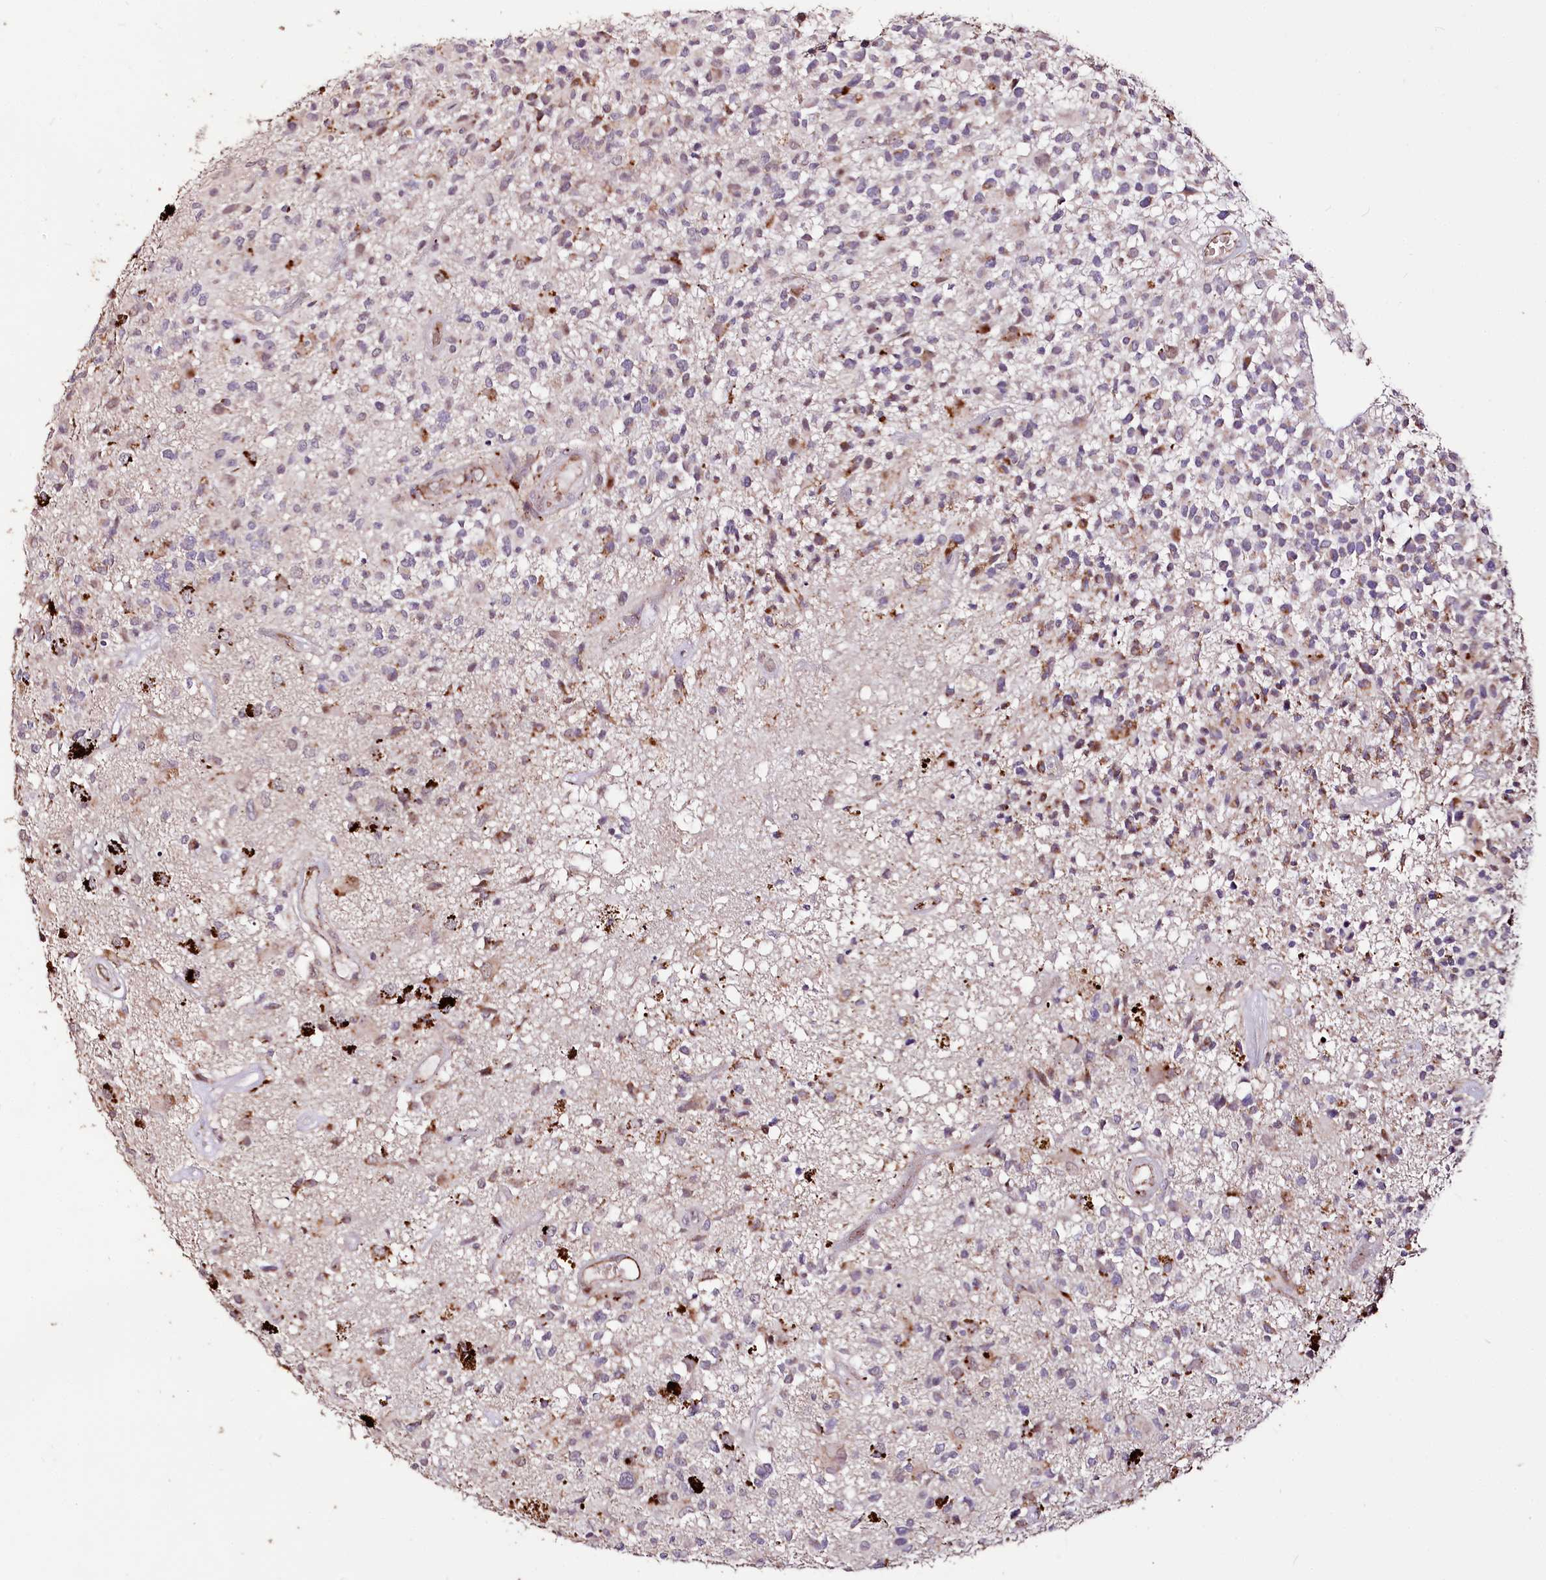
{"staining": {"intensity": "negative", "quantity": "none", "location": "none"}, "tissue": "glioma", "cell_type": "Tumor cells", "image_type": "cancer", "snomed": [{"axis": "morphology", "description": "Glioma, malignant, High grade"}, {"axis": "morphology", "description": "Glioblastoma, NOS"}, {"axis": "topography", "description": "Brain"}], "caption": "The micrograph exhibits no staining of tumor cells in malignant glioma (high-grade).", "gene": "CARD19", "patient": {"sex": "male", "age": 60}}